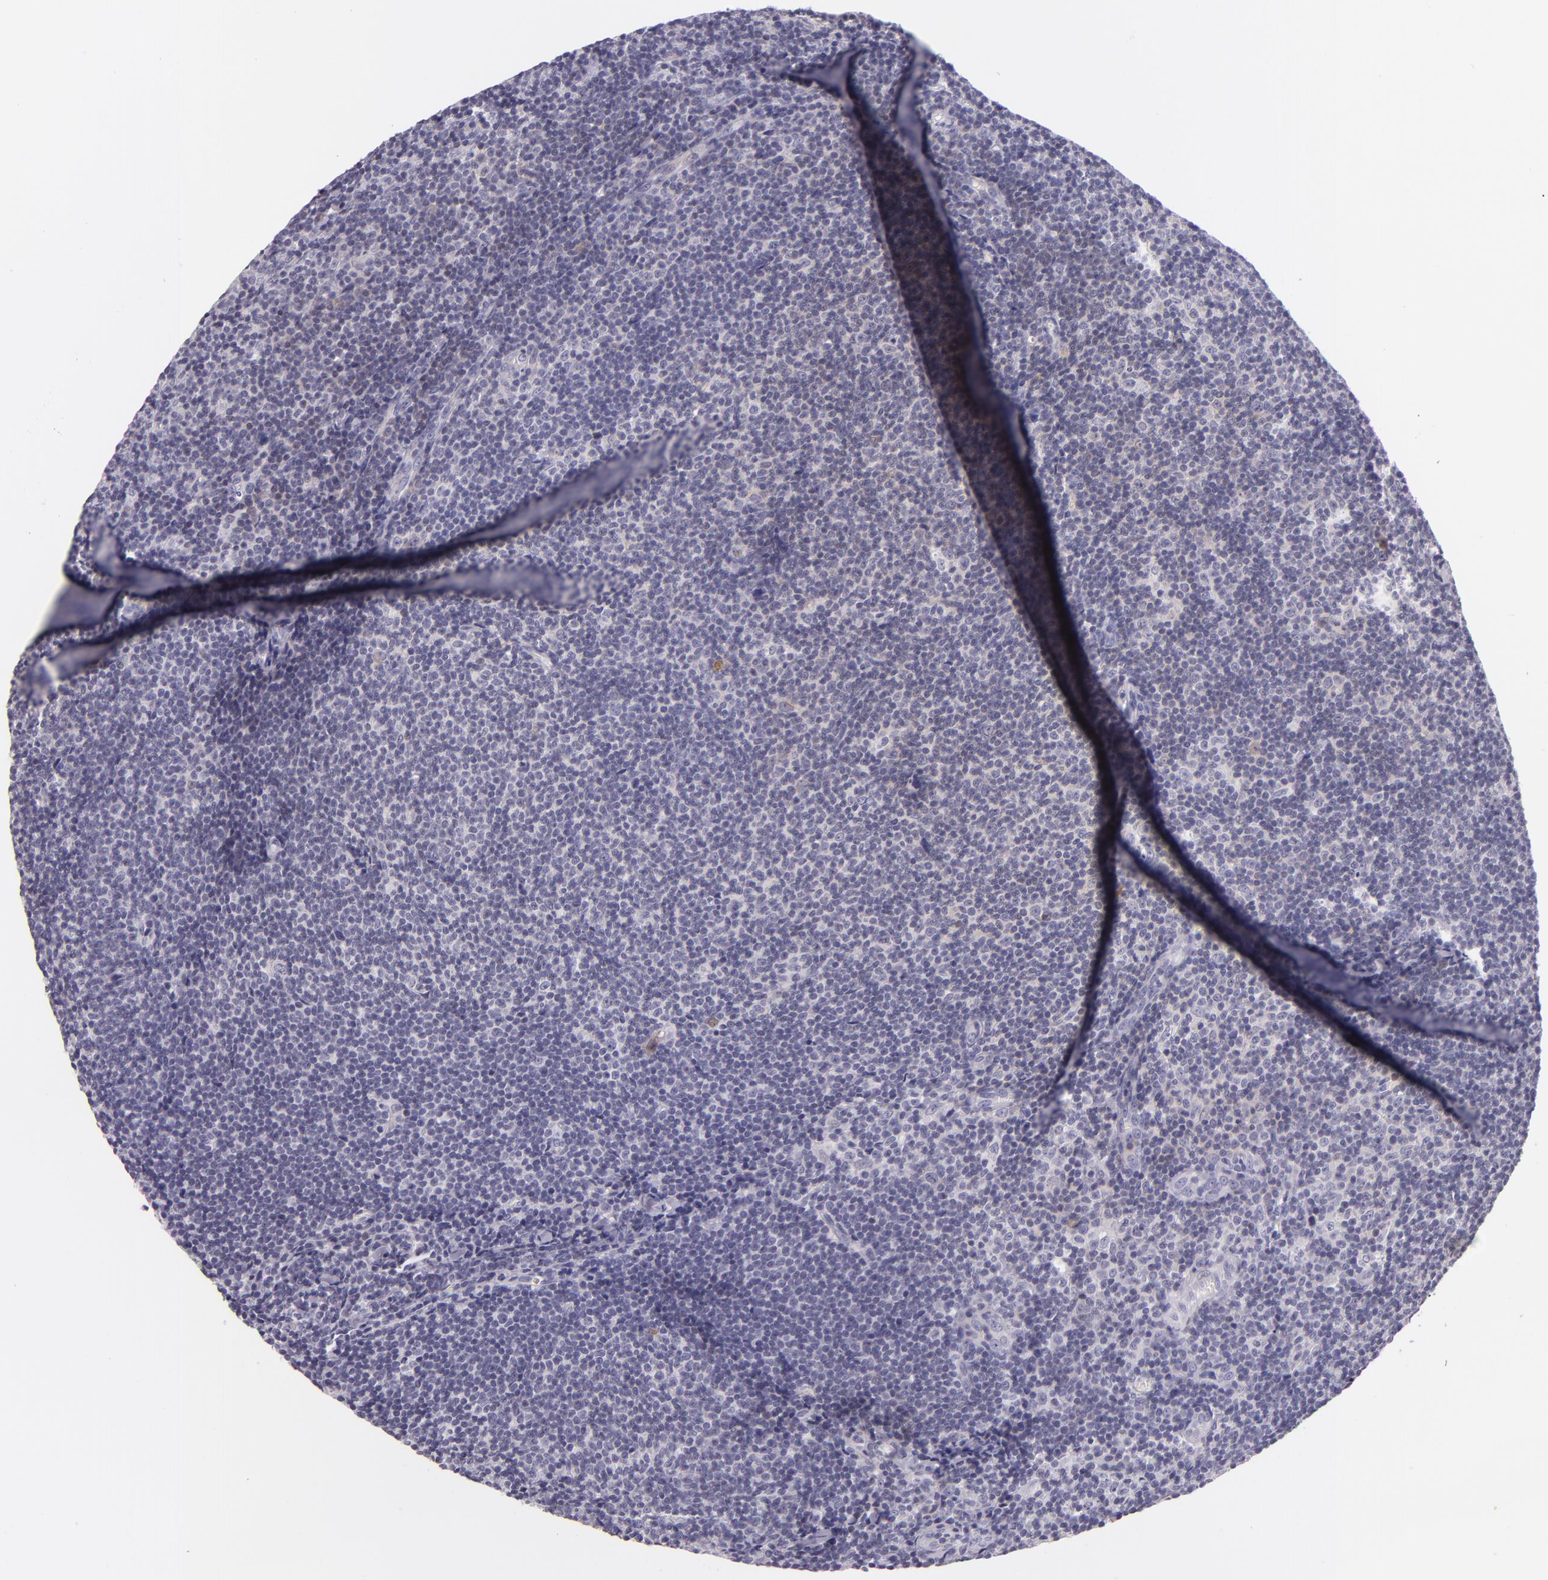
{"staining": {"intensity": "negative", "quantity": "none", "location": "none"}, "tissue": "lymphoma", "cell_type": "Tumor cells", "image_type": "cancer", "snomed": [{"axis": "morphology", "description": "Malignant lymphoma, non-Hodgkin's type, Low grade"}, {"axis": "topography", "description": "Lymph node"}], "caption": "Immunohistochemical staining of human low-grade malignant lymphoma, non-Hodgkin's type exhibits no significant expression in tumor cells. (DAB (3,3'-diaminobenzidine) immunohistochemistry (IHC) with hematoxylin counter stain).", "gene": "HSP90AA1", "patient": {"sex": "male", "age": 49}}